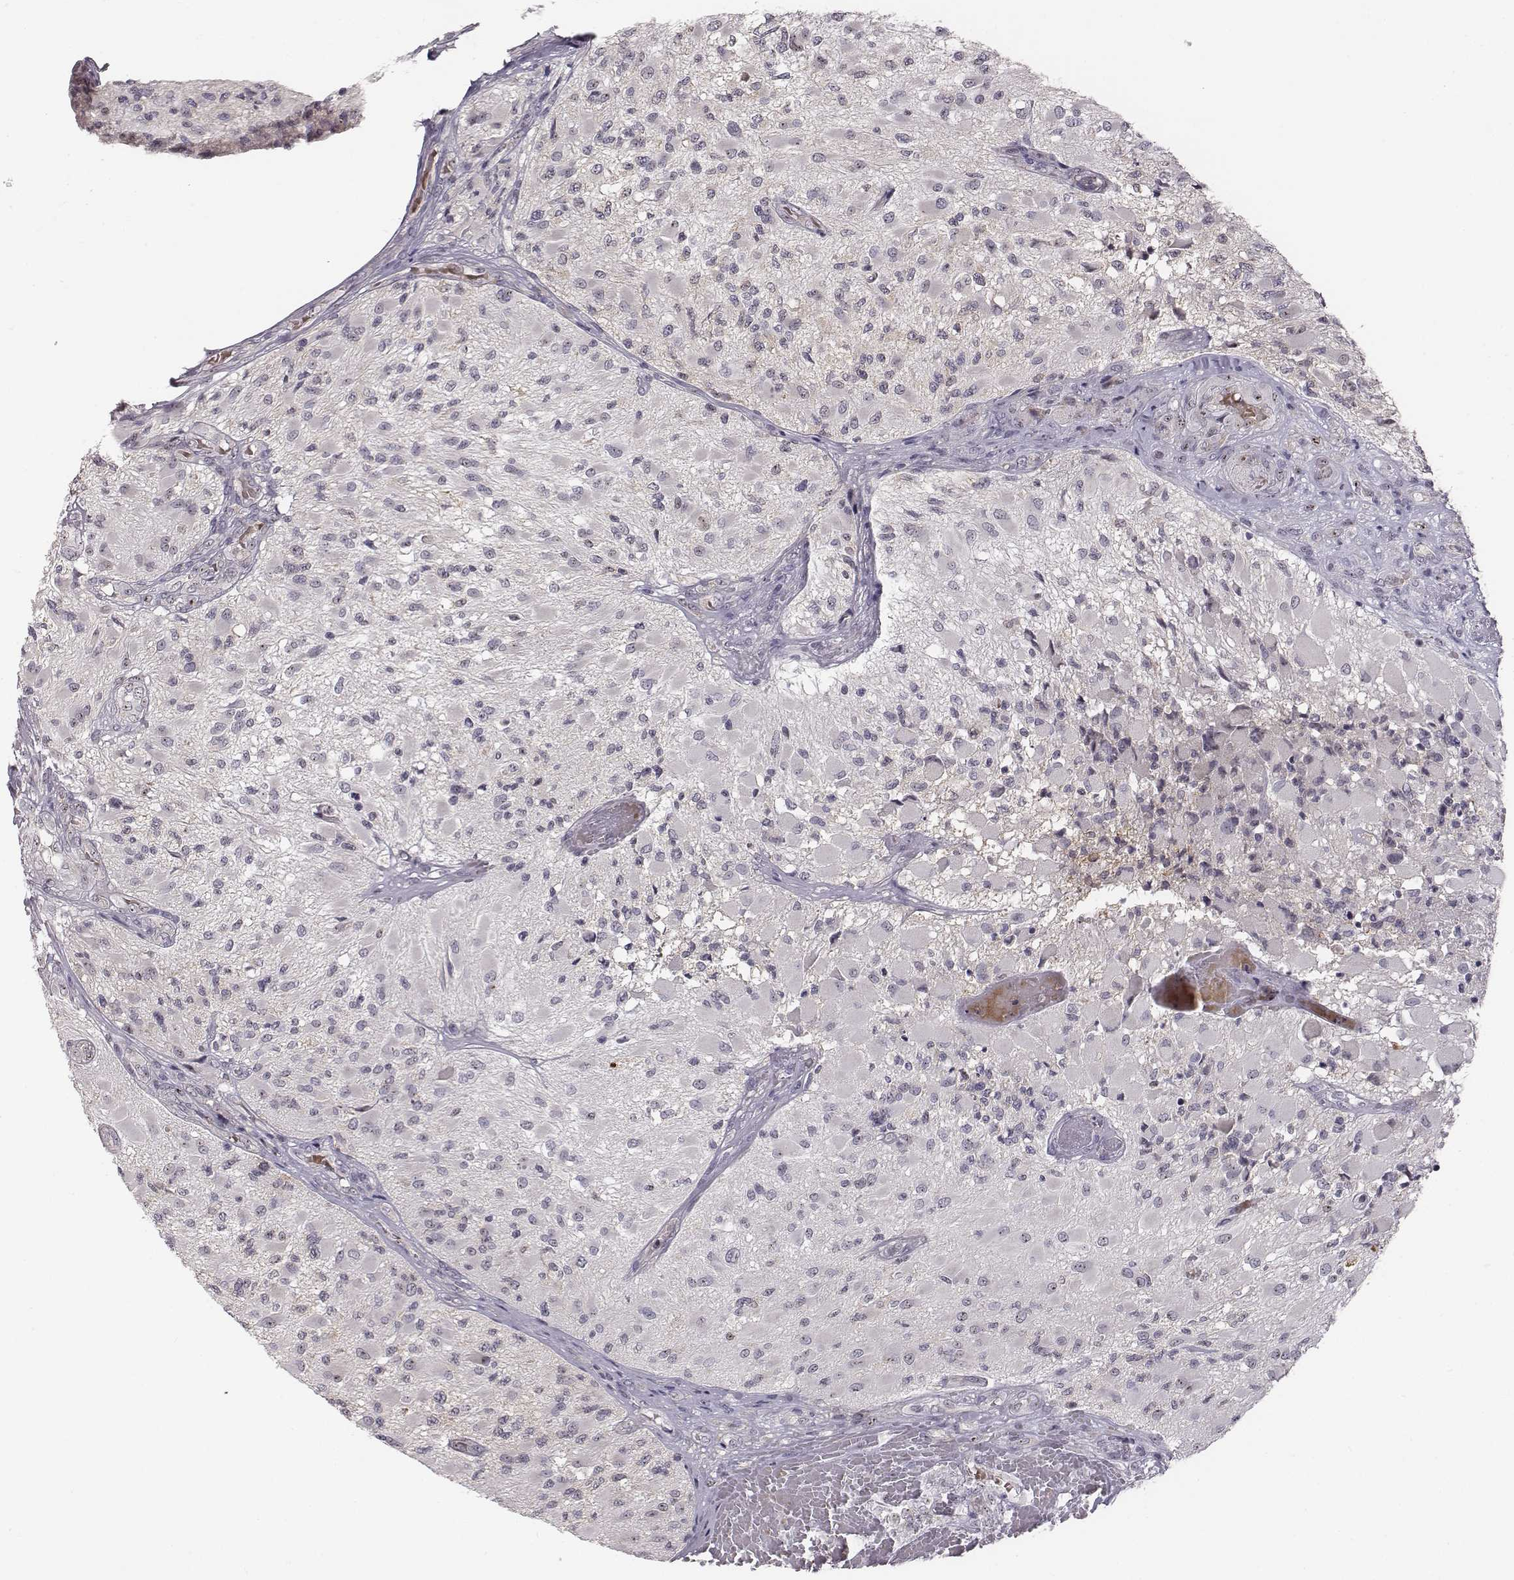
{"staining": {"intensity": "negative", "quantity": "none", "location": "none"}, "tissue": "glioma", "cell_type": "Tumor cells", "image_type": "cancer", "snomed": [{"axis": "morphology", "description": "Glioma, malignant, High grade"}, {"axis": "topography", "description": "Brain"}], "caption": "High power microscopy histopathology image of an IHC image of malignant glioma (high-grade), revealing no significant expression in tumor cells.", "gene": "NIFK", "patient": {"sex": "female", "age": 63}}